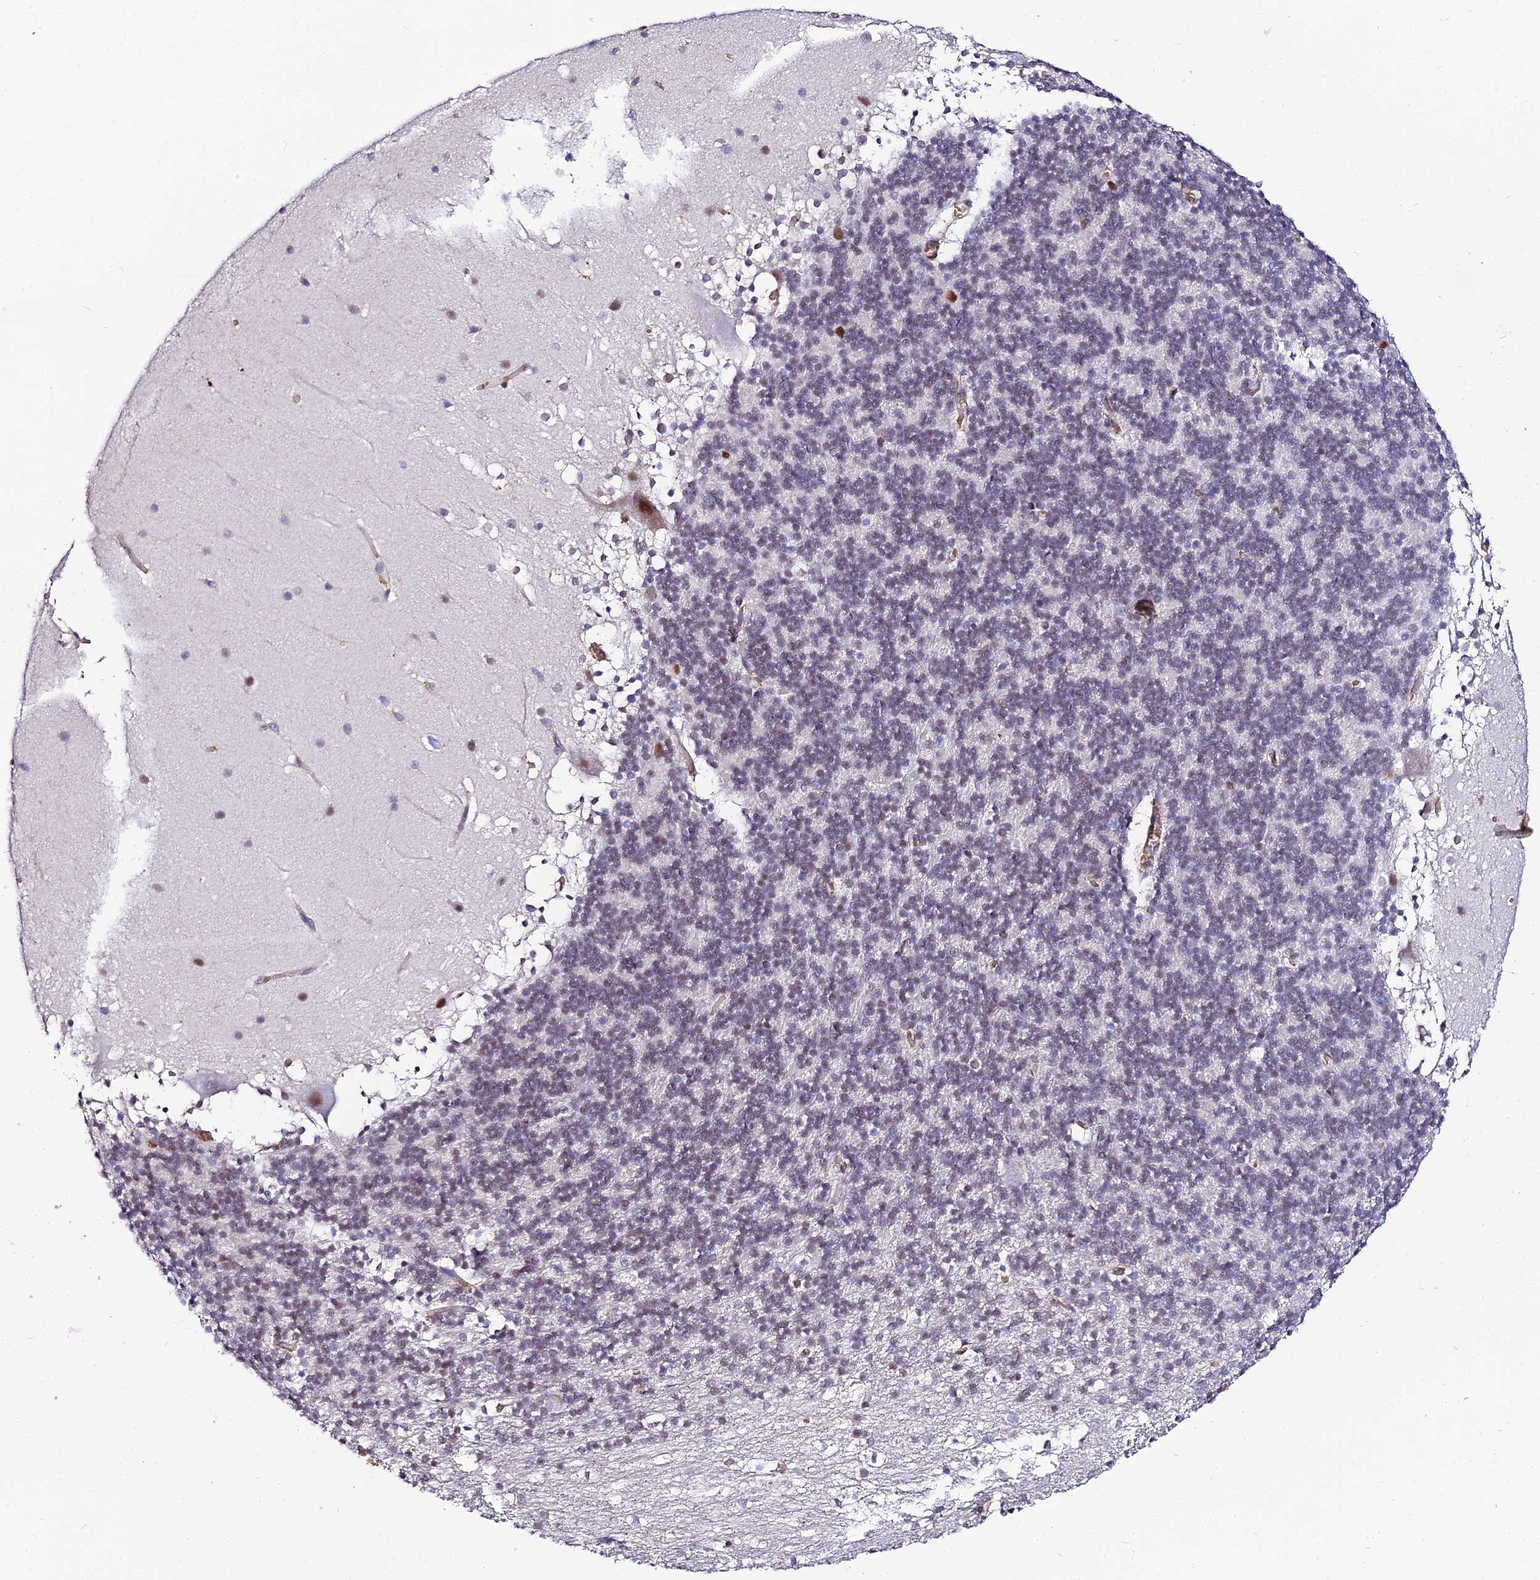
{"staining": {"intensity": "weak", "quantity": "<25%", "location": "nuclear"}, "tissue": "cerebellum", "cell_type": "Cells in granular layer", "image_type": "normal", "snomed": [{"axis": "morphology", "description": "Normal tissue, NOS"}, {"axis": "topography", "description": "Cerebellum"}], "caption": "Cerebellum stained for a protein using IHC exhibits no staining cells in granular layer.", "gene": "BCL9", "patient": {"sex": "female", "age": 19}}